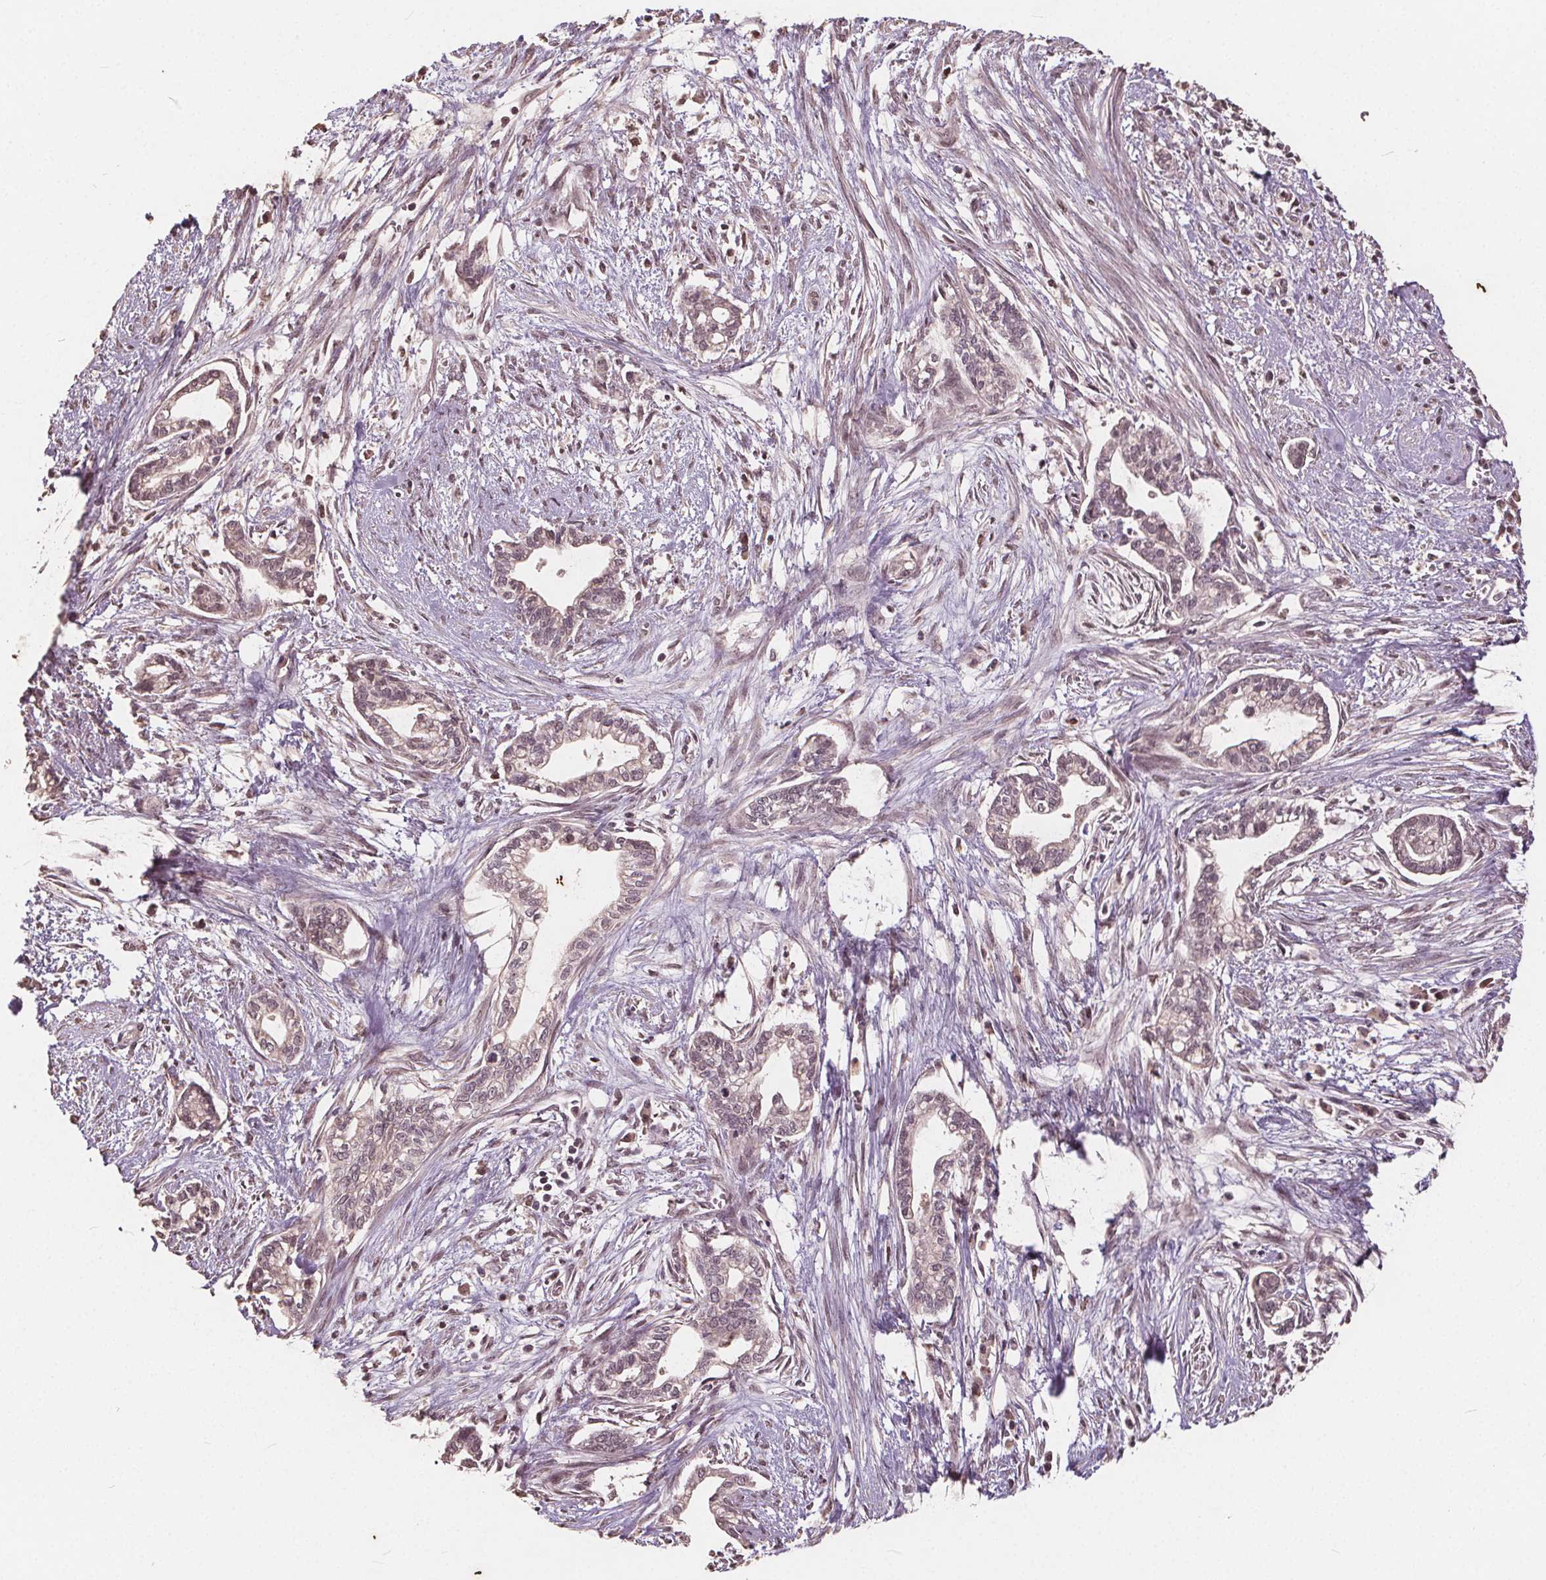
{"staining": {"intensity": "weak", "quantity": "25%-75%", "location": "cytoplasmic/membranous,nuclear"}, "tissue": "cervical cancer", "cell_type": "Tumor cells", "image_type": "cancer", "snomed": [{"axis": "morphology", "description": "Adenocarcinoma, NOS"}, {"axis": "topography", "description": "Cervix"}], "caption": "Adenocarcinoma (cervical) stained with IHC exhibits weak cytoplasmic/membranous and nuclear expression in approximately 25%-75% of tumor cells.", "gene": "DNMT3B", "patient": {"sex": "female", "age": 62}}